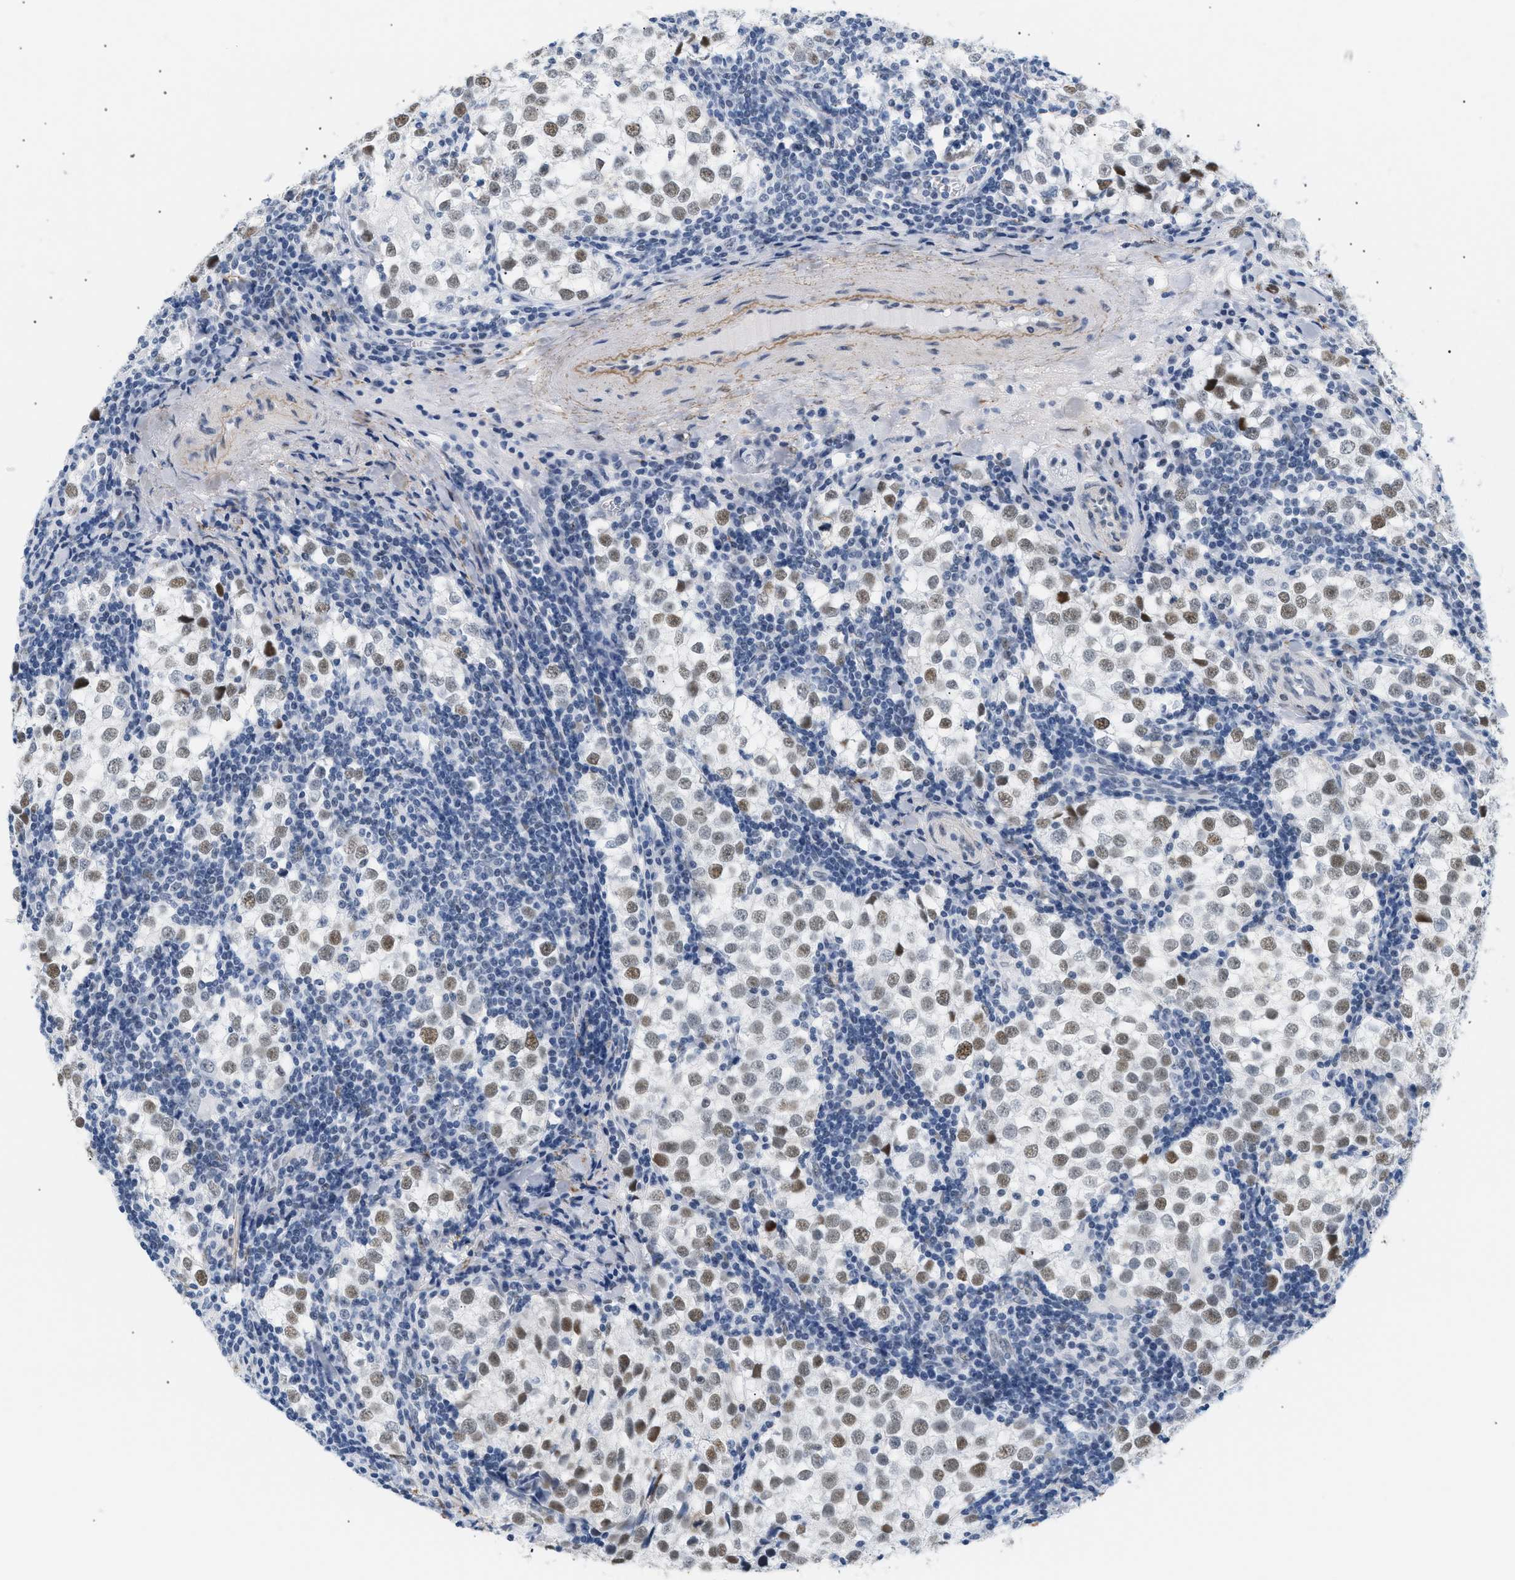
{"staining": {"intensity": "moderate", "quantity": "25%-75%", "location": "nuclear"}, "tissue": "testis cancer", "cell_type": "Tumor cells", "image_type": "cancer", "snomed": [{"axis": "morphology", "description": "Seminoma, NOS"}, {"axis": "morphology", "description": "Carcinoma, Embryonal, NOS"}, {"axis": "topography", "description": "Testis"}], "caption": "Tumor cells exhibit moderate nuclear positivity in approximately 25%-75% of cells in testis seminoma.", "gene": "ELN", "patient": {"sex": "male", "age": 36}}